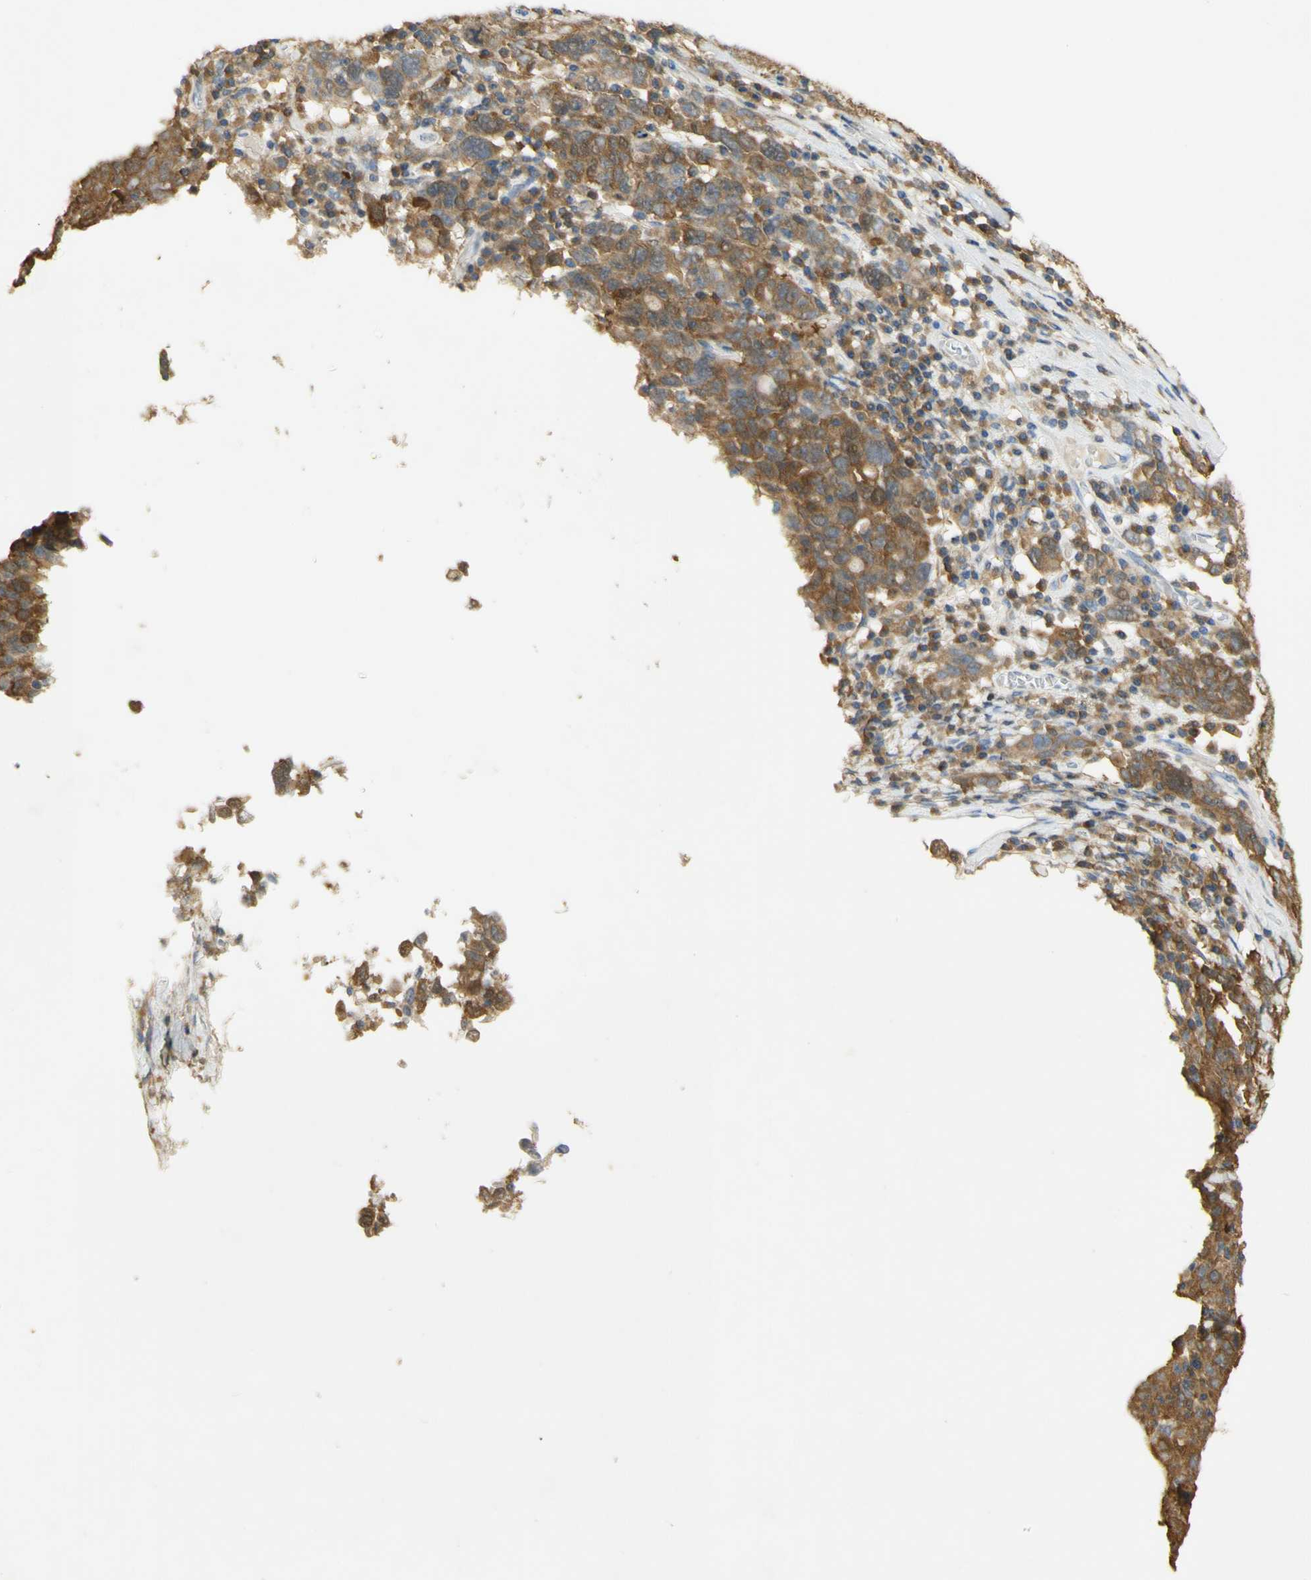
{"staining": {"intensity": "moderate", "quantity": ">75%", "location": "cytoplasmic/membranous"}, "tissue": "ovarian cancer", "cell_type": "Tumor cells", "image_type": "cancer", "snomed": [{"axis": "morphology", "description": "Carcinoma, endometroid"}, {"axis": "topography", "description": "Ovary"}], "caption": "Immunohistochemistry micrograph of neoplastic tissue: endometroid carcinoma (ovarian) stained using IHC exhibits medium levels of moderate protein expression localized specifically in the cytoplasmic/membranous of tumor cells, appearing as a cytoplasmic/membranous brown color.", "gene": "PAK1", "patient": {"sex": "female", "age": 62}}